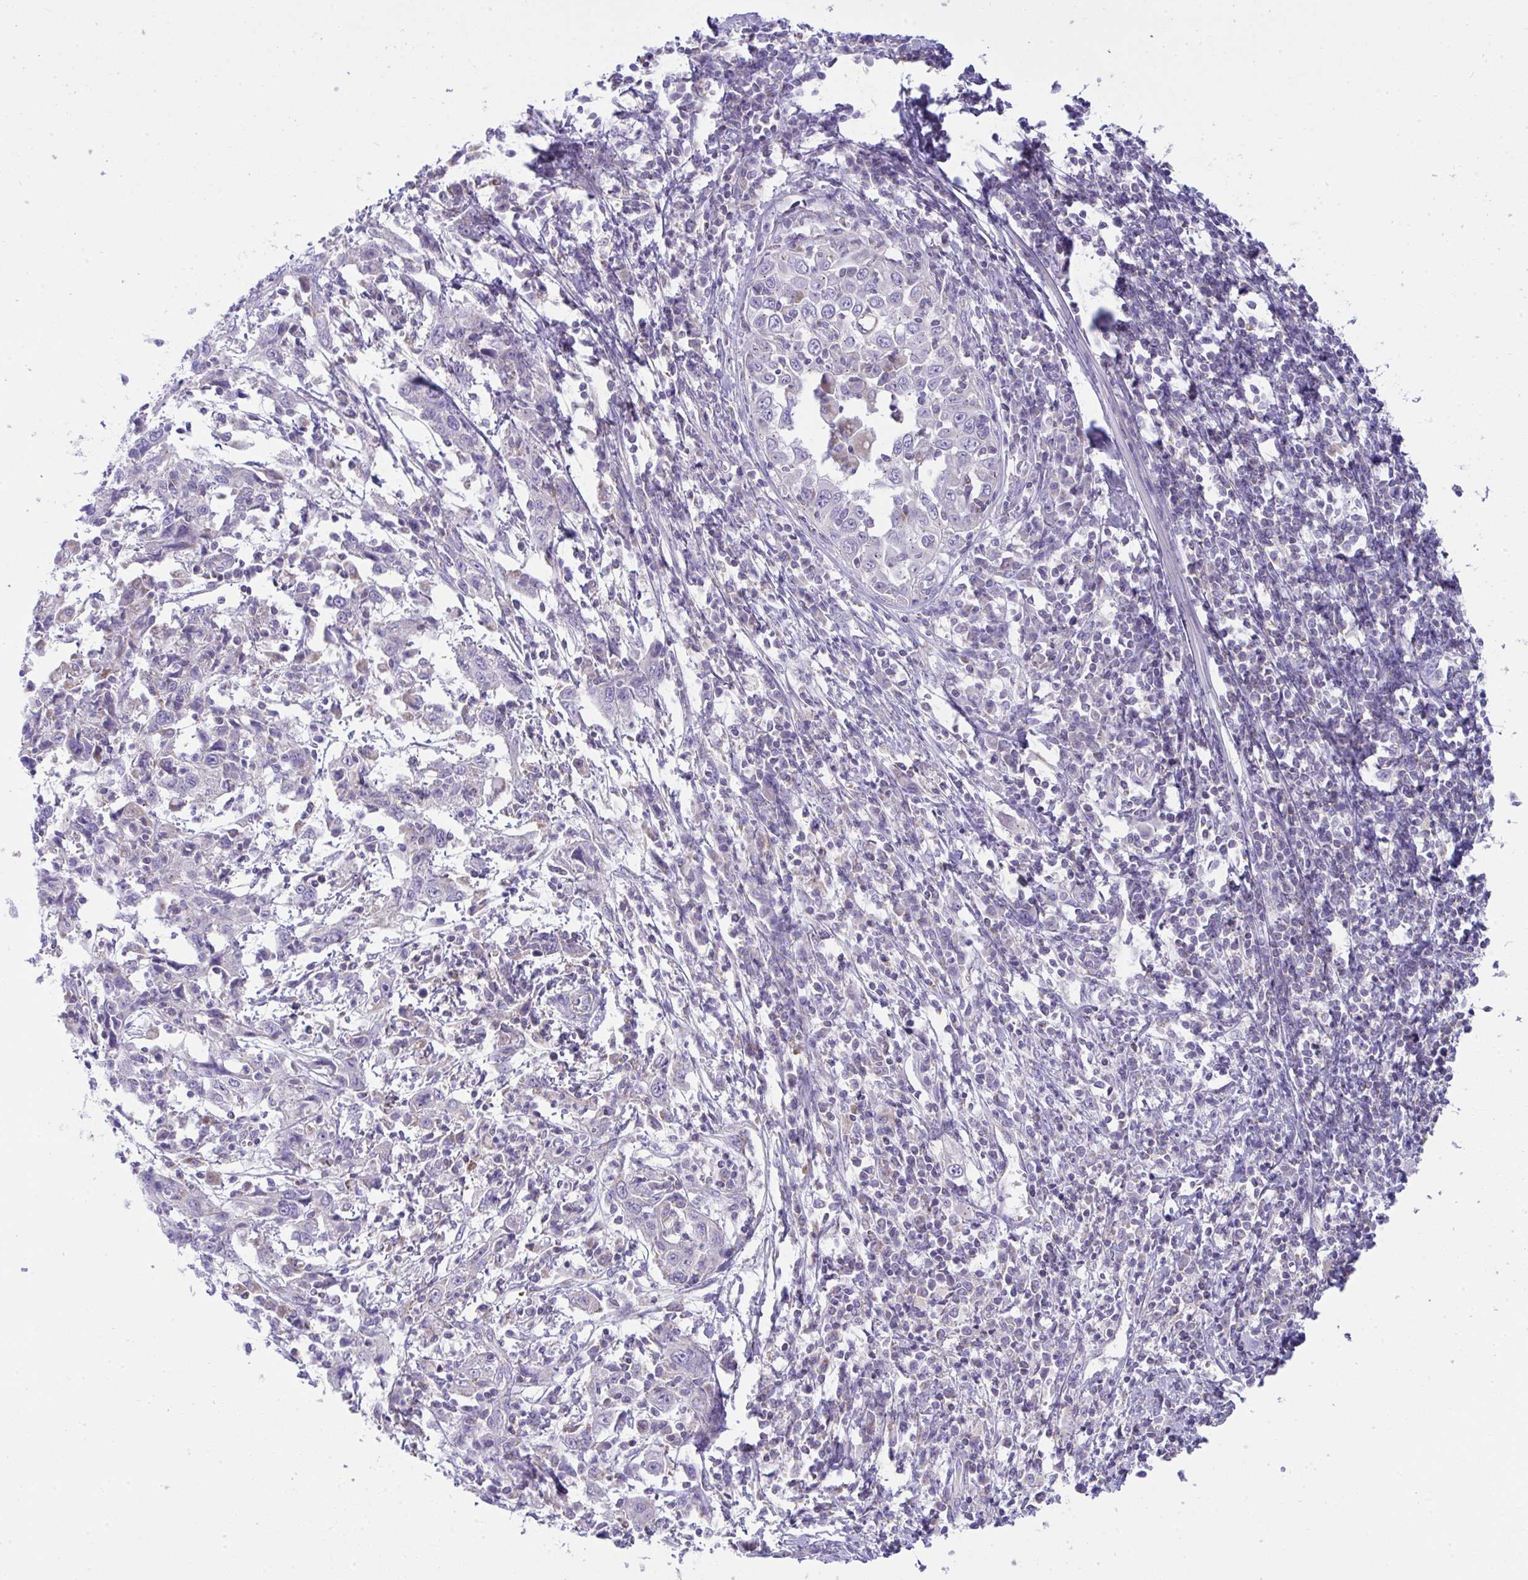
{"staining": {"intensity": "negative", "quantity": "none", "location": "none"}, "tissue": "cervical cancer", "cell_type": "Tumor cells", "image_type": "cancer", "snomed": [{"axis": "morphology", "description": "Squamous cell carcinoma, NOS"}, {"axis": "topography", "description": "Cervix"}], "caption": "Tumor cells show no significant protein expression in squamous cell carcinoma (cervical). The staining is performed using DAB brown chromogen with nuclei counter-stained in using hematoxylin.", "gene": "PLA2G12B", "patient": {"sex": "female", "age": 46}}